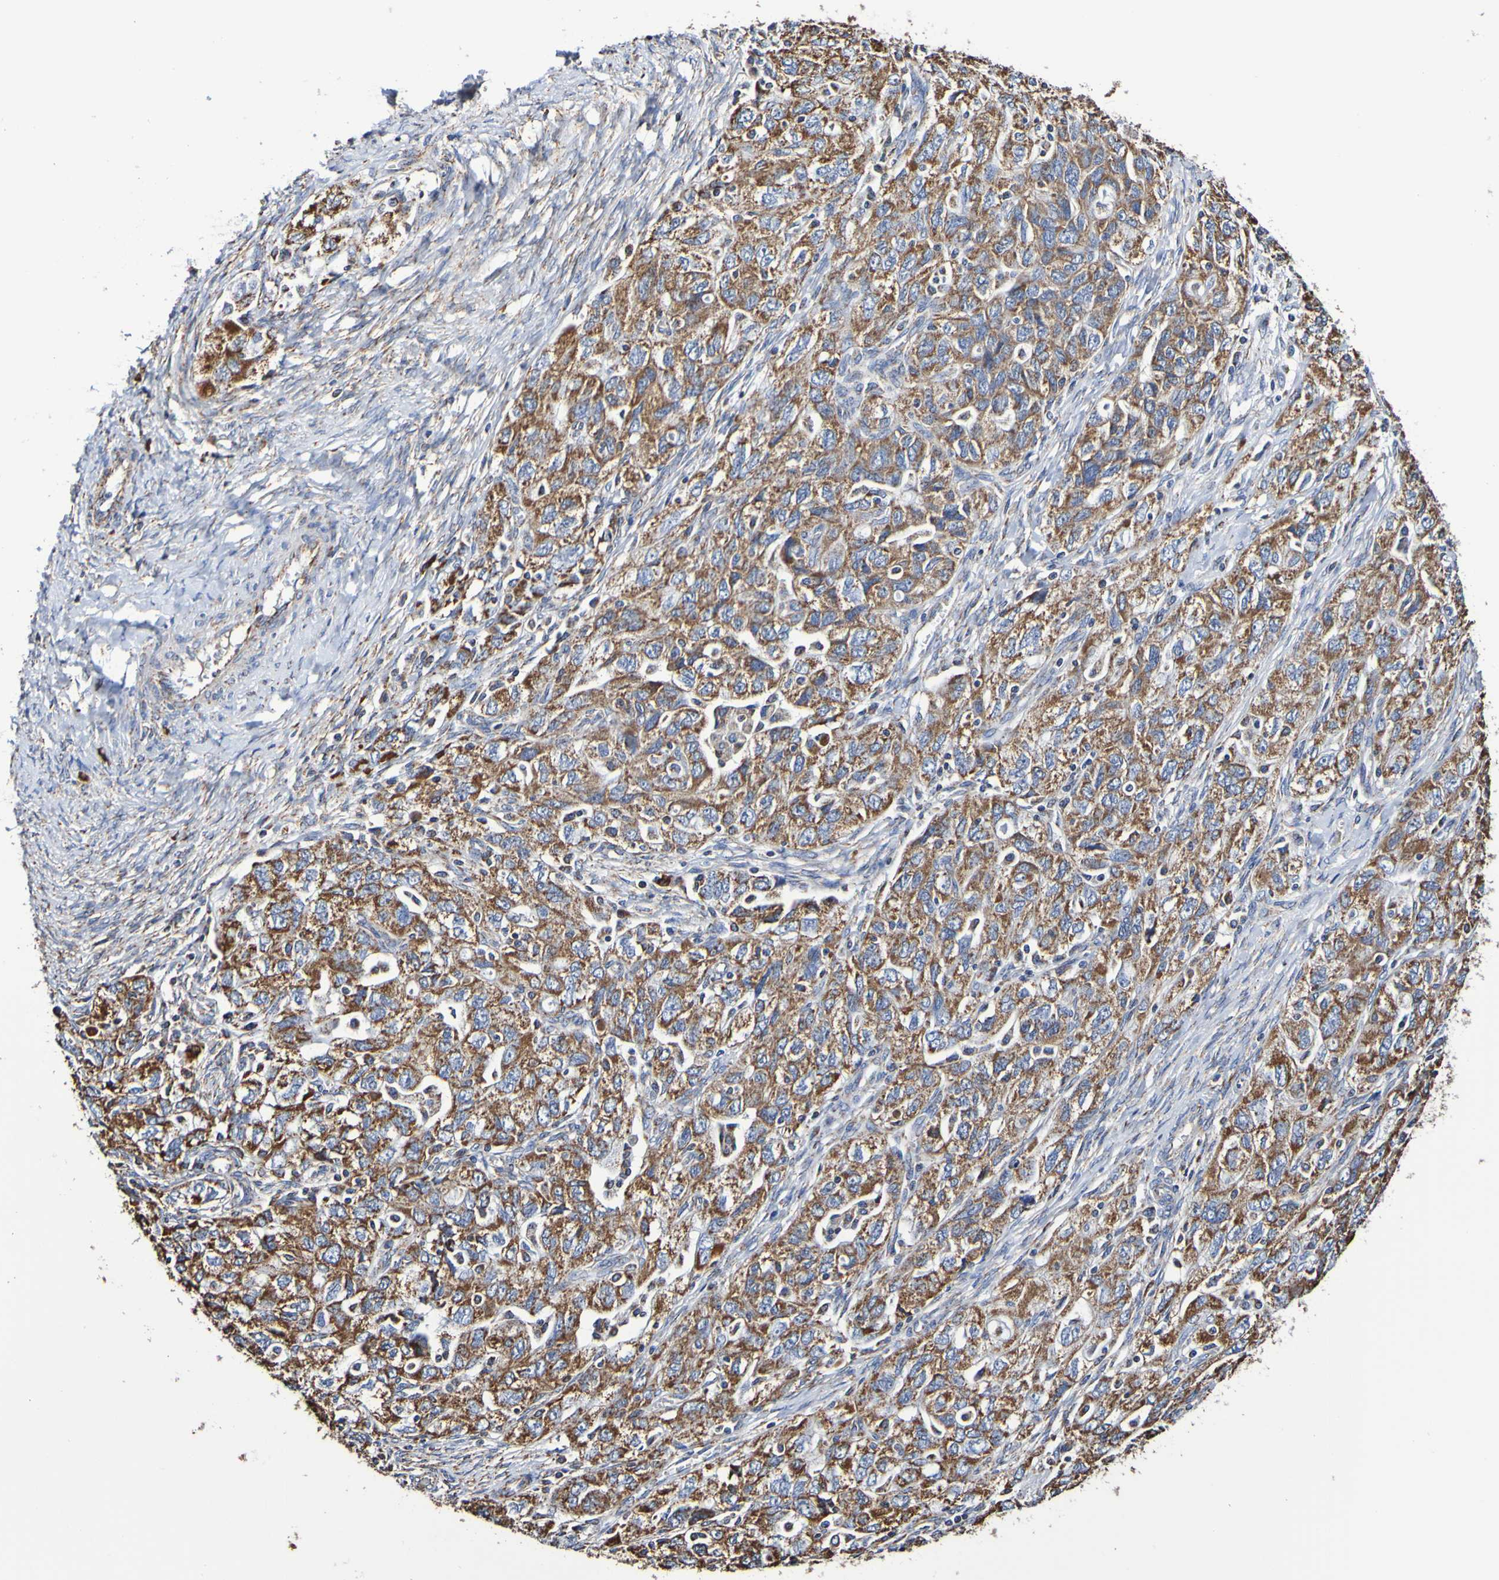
{"staining": {"intensity": "moderate", "quantity": ">75%", "location": "cytoplasmic/membranous"}, "tissue": "ovarian cancer", "cell_type": "Tumor cells", "image_type": "cancer", "snomed": [{"axis": "morphology", "description": "Carcinoma, NOS"}, {"axis": "morphology", "description": "Cystadenocarcinoma, serous, NOS"}, {"axis": "topography", "description": "Ovary"}], "caption": "Ovarian cancer stained for a protein (brown) demonstrates moderate cytoplasmic/membranous positive positivity in approximately >75% of tumor cells.", "gene": "IL18R1", "patient": {"sex": "female", "age": 69}}